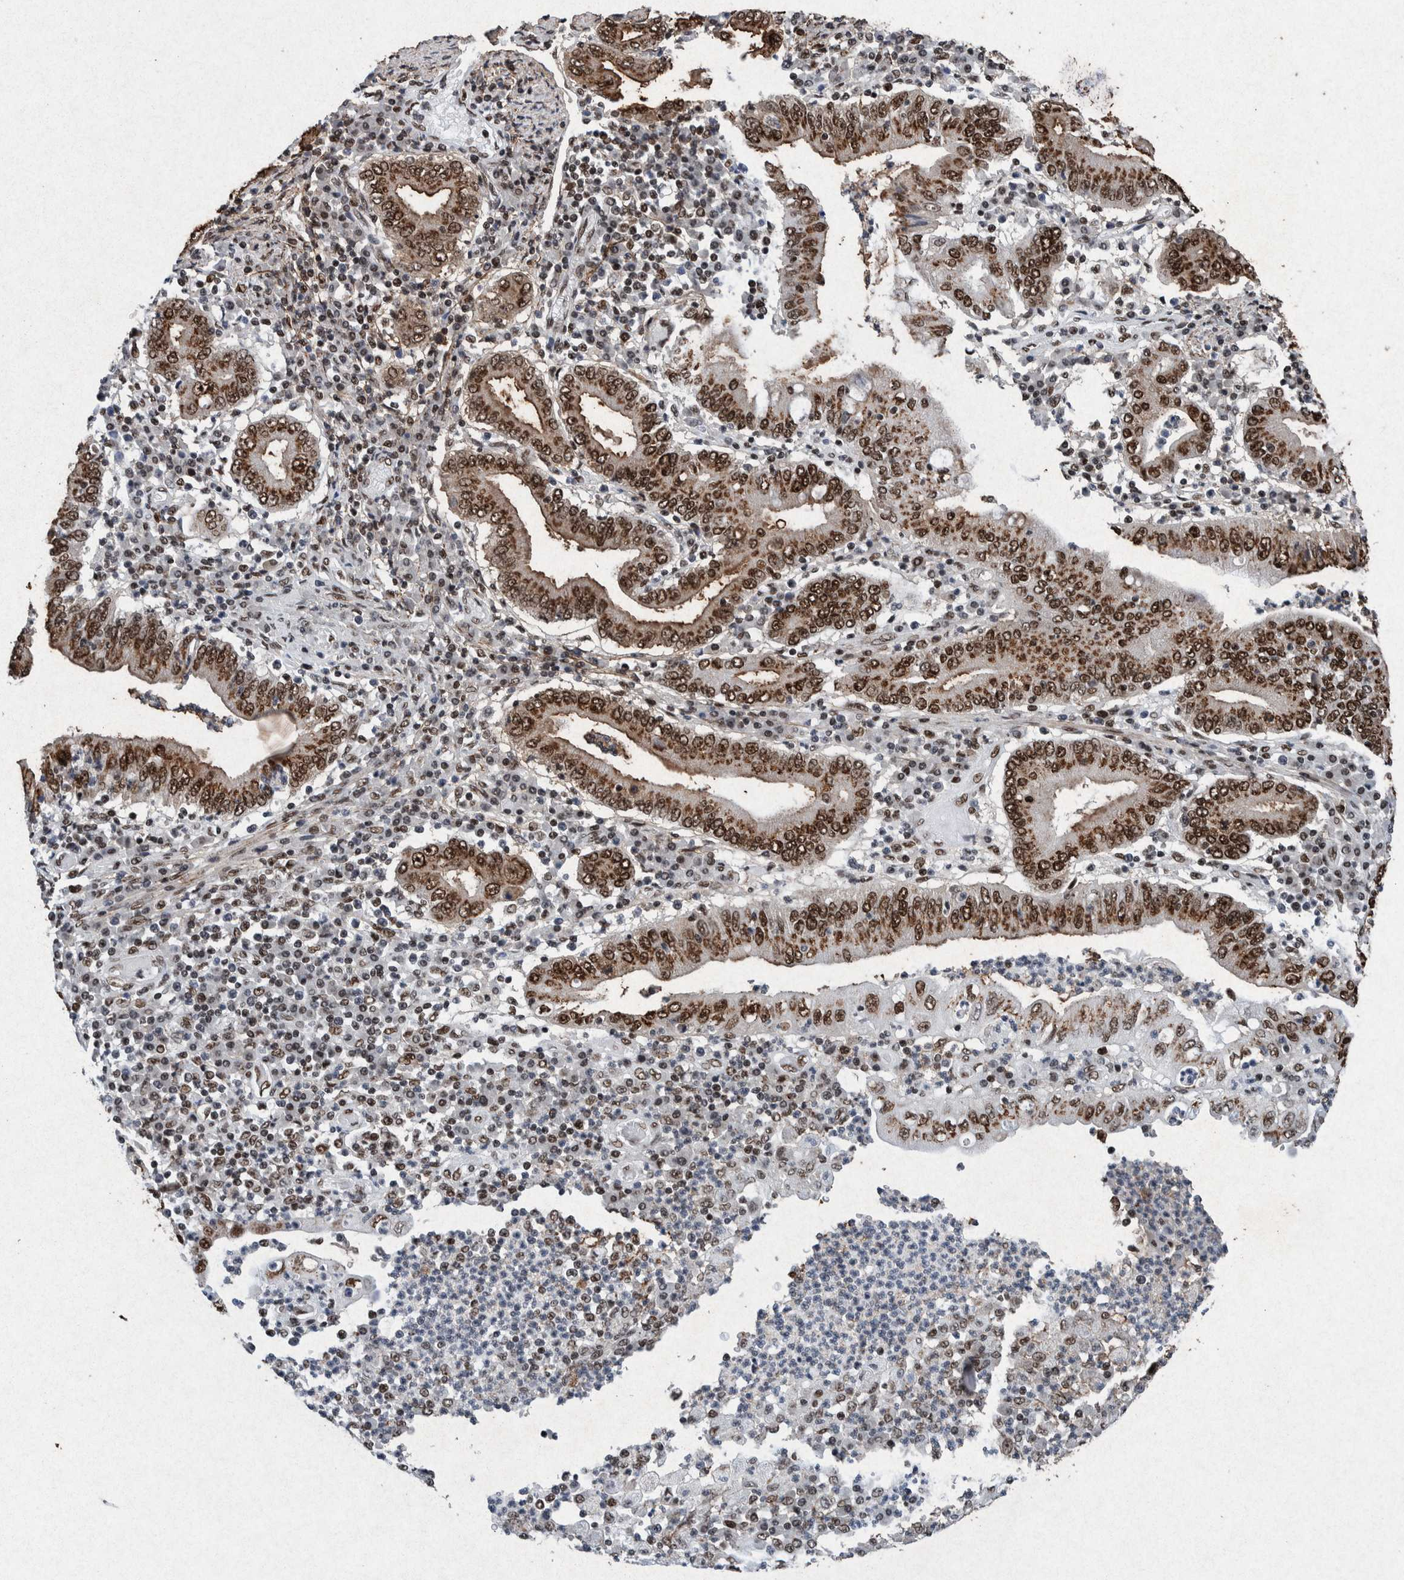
{"staining": {"intensity": "strong", "quantity": ">75%", "location": "nuclear"}, "tissue": "stomach cancer", "cell_type": "Tumor cells", "image_type": "cancer", "snomed": [{"axis": "morphology", "description": "Normal tissue, NOS"}, {"axis": "morphology", "description": "Adenocarcinoma, NOS"}, {"axis": "topography", "description": "Esophagus"}, {"axis": "topography", "description": "Stomach, upper"}, {"axis": "topography", "description": "Peripheral nerve tissue"}], "caption": "A brown stain labels strong nuclear staining of a protein in adenocarcinoma (stomach) tumor cells. The staining was performed using DAB (3,3'-diaminobenzidine), with brown indicating positive protein expression. Nuclei are stained blue with hematoxylin.", "gene": "TAF10", "patient": {"sex": "male", "age": 62}}